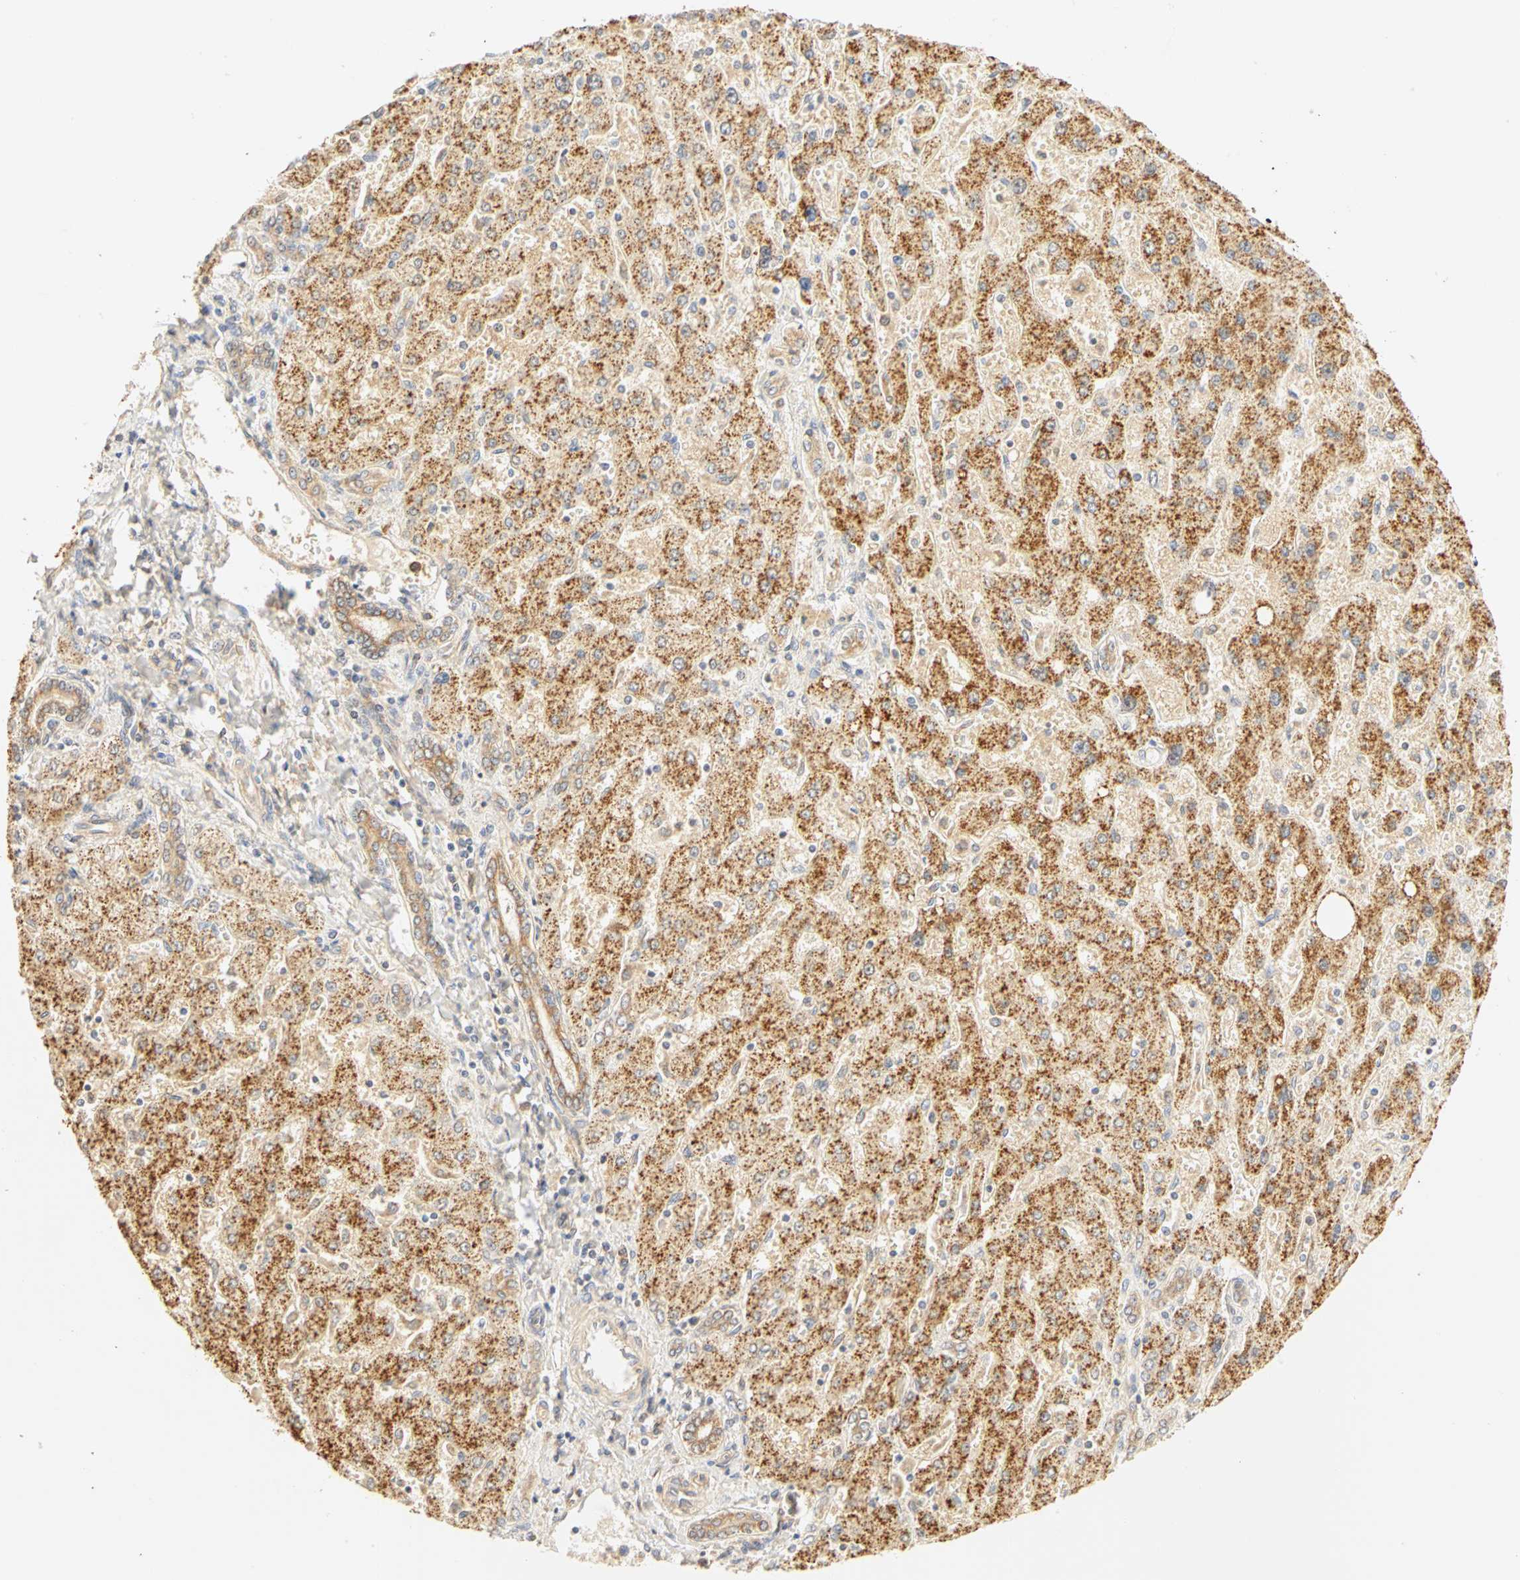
{"staining": {"intensity": "moderate", "quantity": ">75%", "location": "cytoplasmic/membranous"}, "tissue": "liver cancer", "cell_type": "Tumor cells", "image_type": "cancer", "snomed": [{"axis": "morphology", "description": "Carcinoma, Hepatocellular, NOS"}, {"axis": "topography", "description": "Liver"}], "caption": "A medium amount of moderate cytoplasmic/membranous staining is identified in approximately >75% of tumor cells in liver hepatocellular carcinoma tissue. Nuclei are stained in blue.", "gene": "GNRH2", "patient": {"sex": "female", "age": 53}}